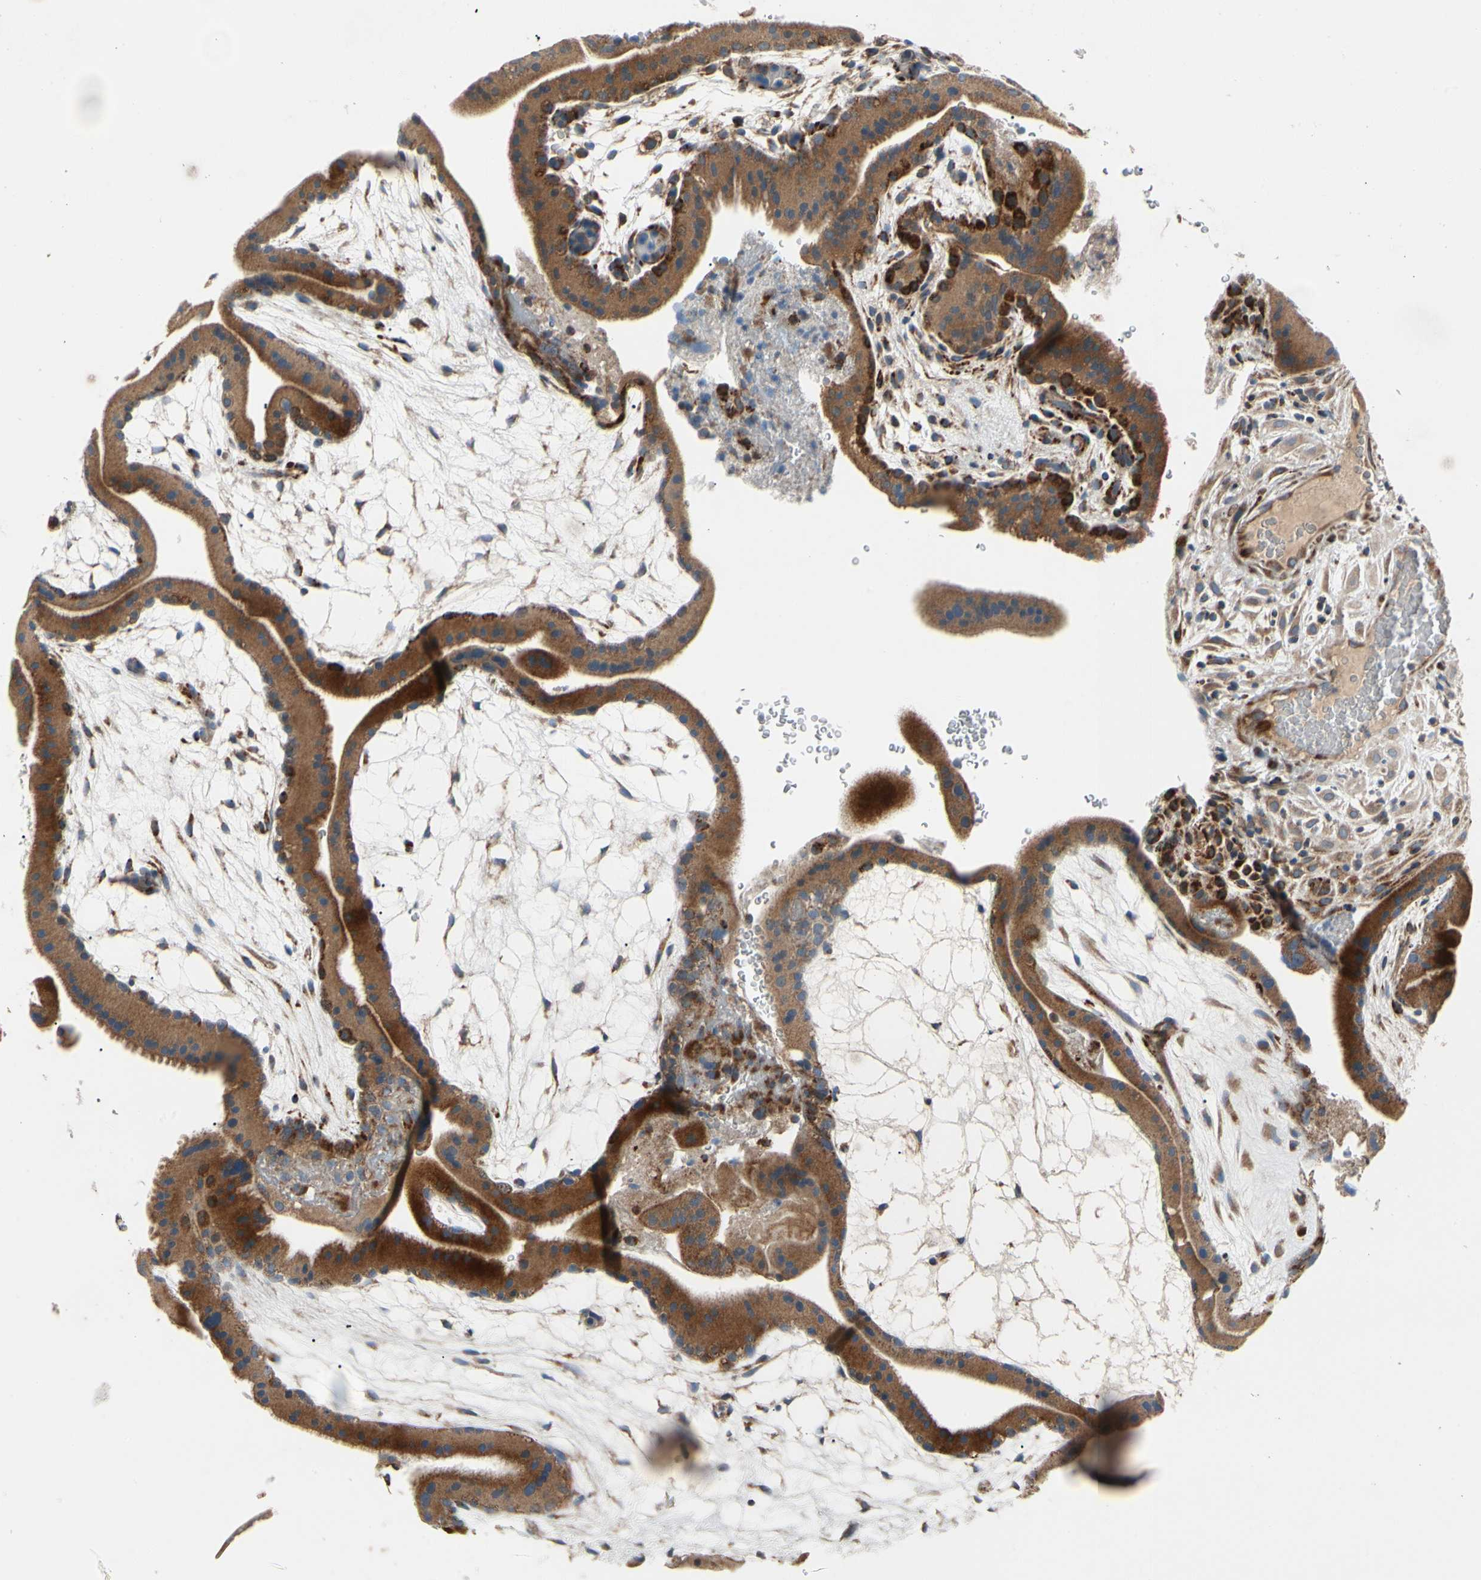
{"staining": {"intensity": "weak", "quantity": ">75%", "location": "cytoplasmic/membranous"}, "tissue": "placenta", "cell_type": "Decidual cells", "image_type": "normal", "snomed": [{"axis": "morphology", "description": "Normal tissue, NOS"}, {"axis": "topography", "description": "Placenta"}], "caption": "Immunohistochemical staining of normal human placenta exhibits >75% levels of weak cytoplasmic/membranous protein staining in about >75% of decidual cells. The protein is shown in brown color, while the nuclei are stained blue.", "gene": "MRPL9", "patient": {"sex": "female", "age": 19}}